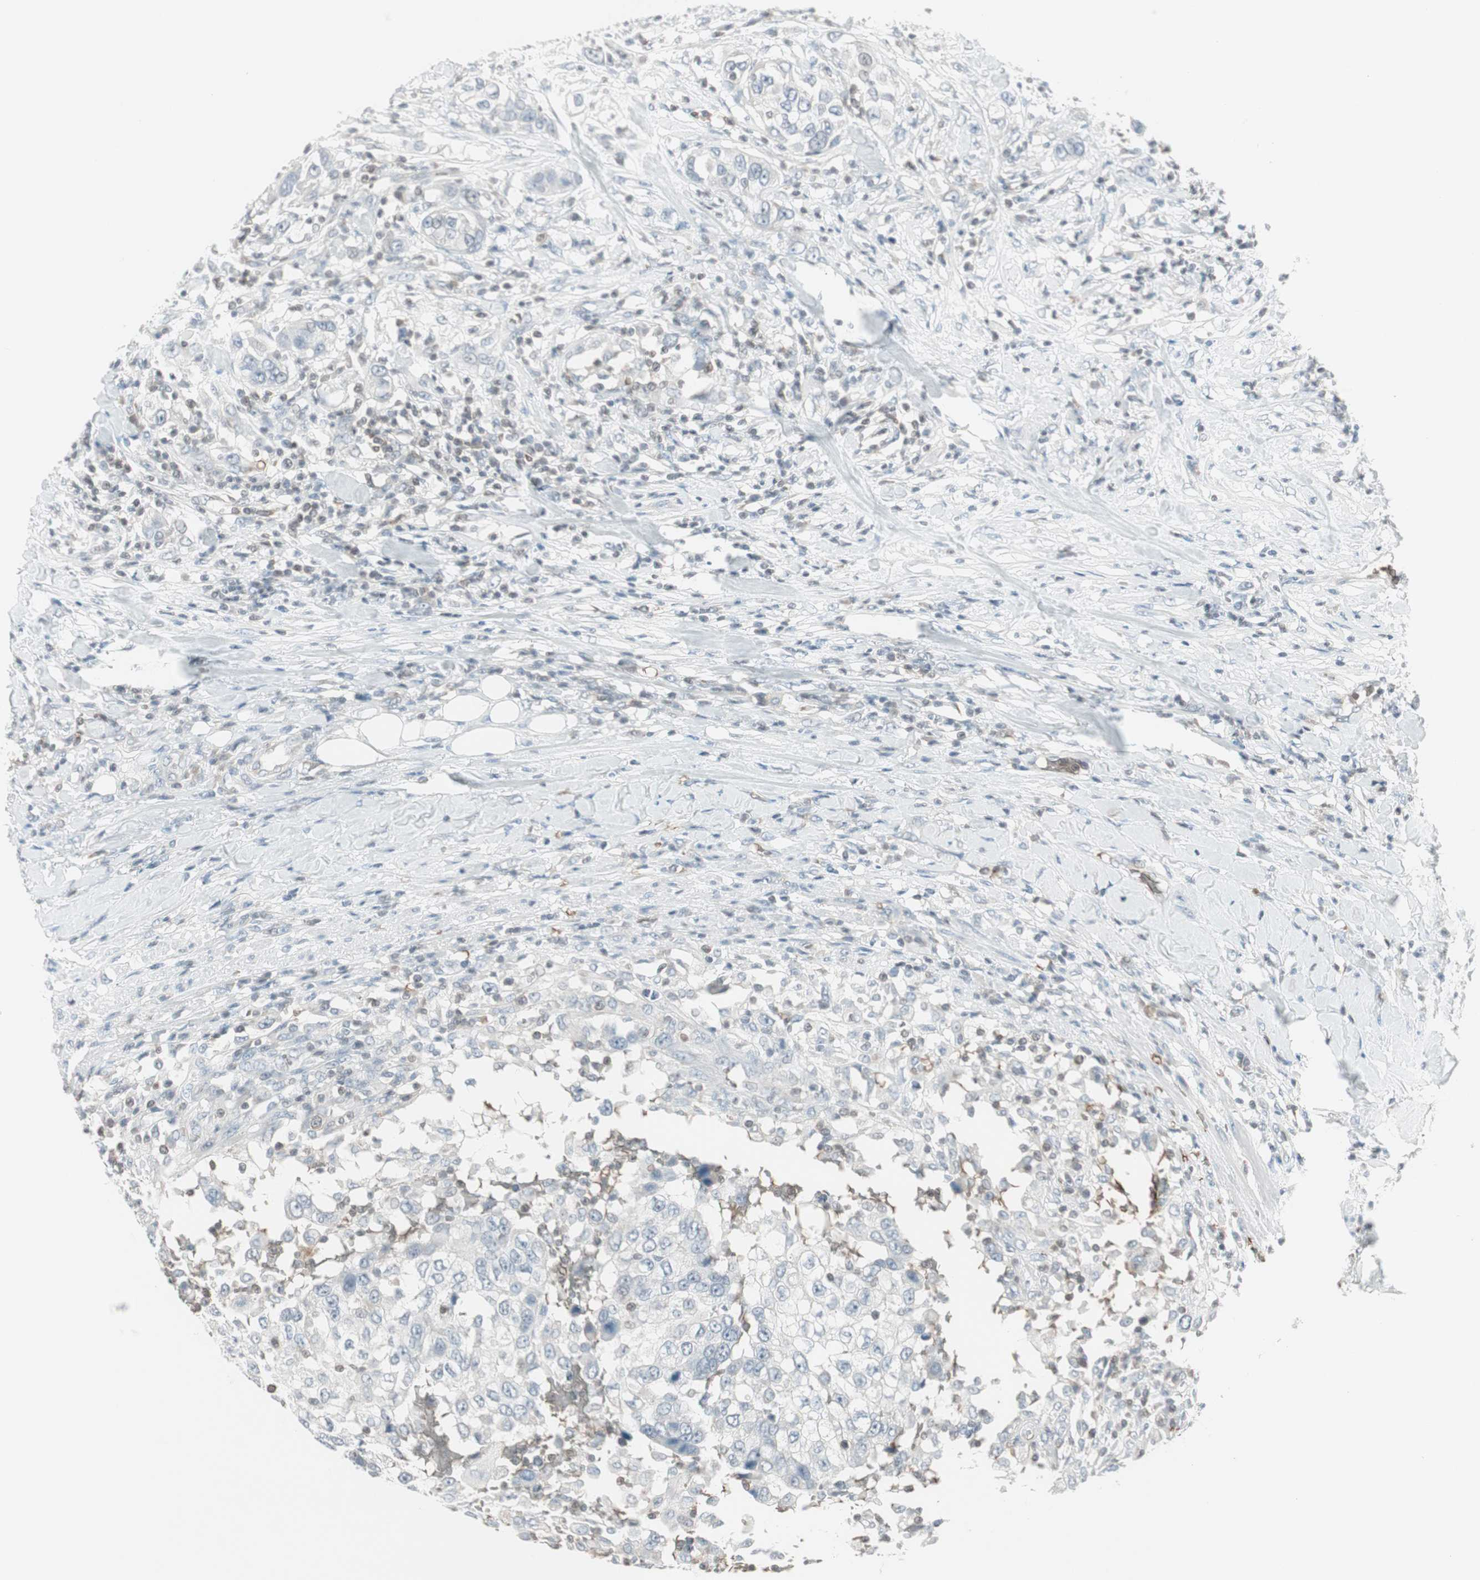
{"staining": {"intensity": "negative", "quantity": "none", "location": "none"}, "tissue": "urothelial cancer", "cell_type": "Tumor cells", "image_type": "cancer", "snomed": [{"axis": "morphology", "description": "Urothelial carcinoma, High grade"}, {"axis": "topography", "description": "Urinary bladder"}], "caption": "Immunohistochemical staining of high-grade urothelial carcinoma shows no significant expression in tumor cells.", "gene": "MAP4K1", "patient": {"sex": "female", "age": 80}}